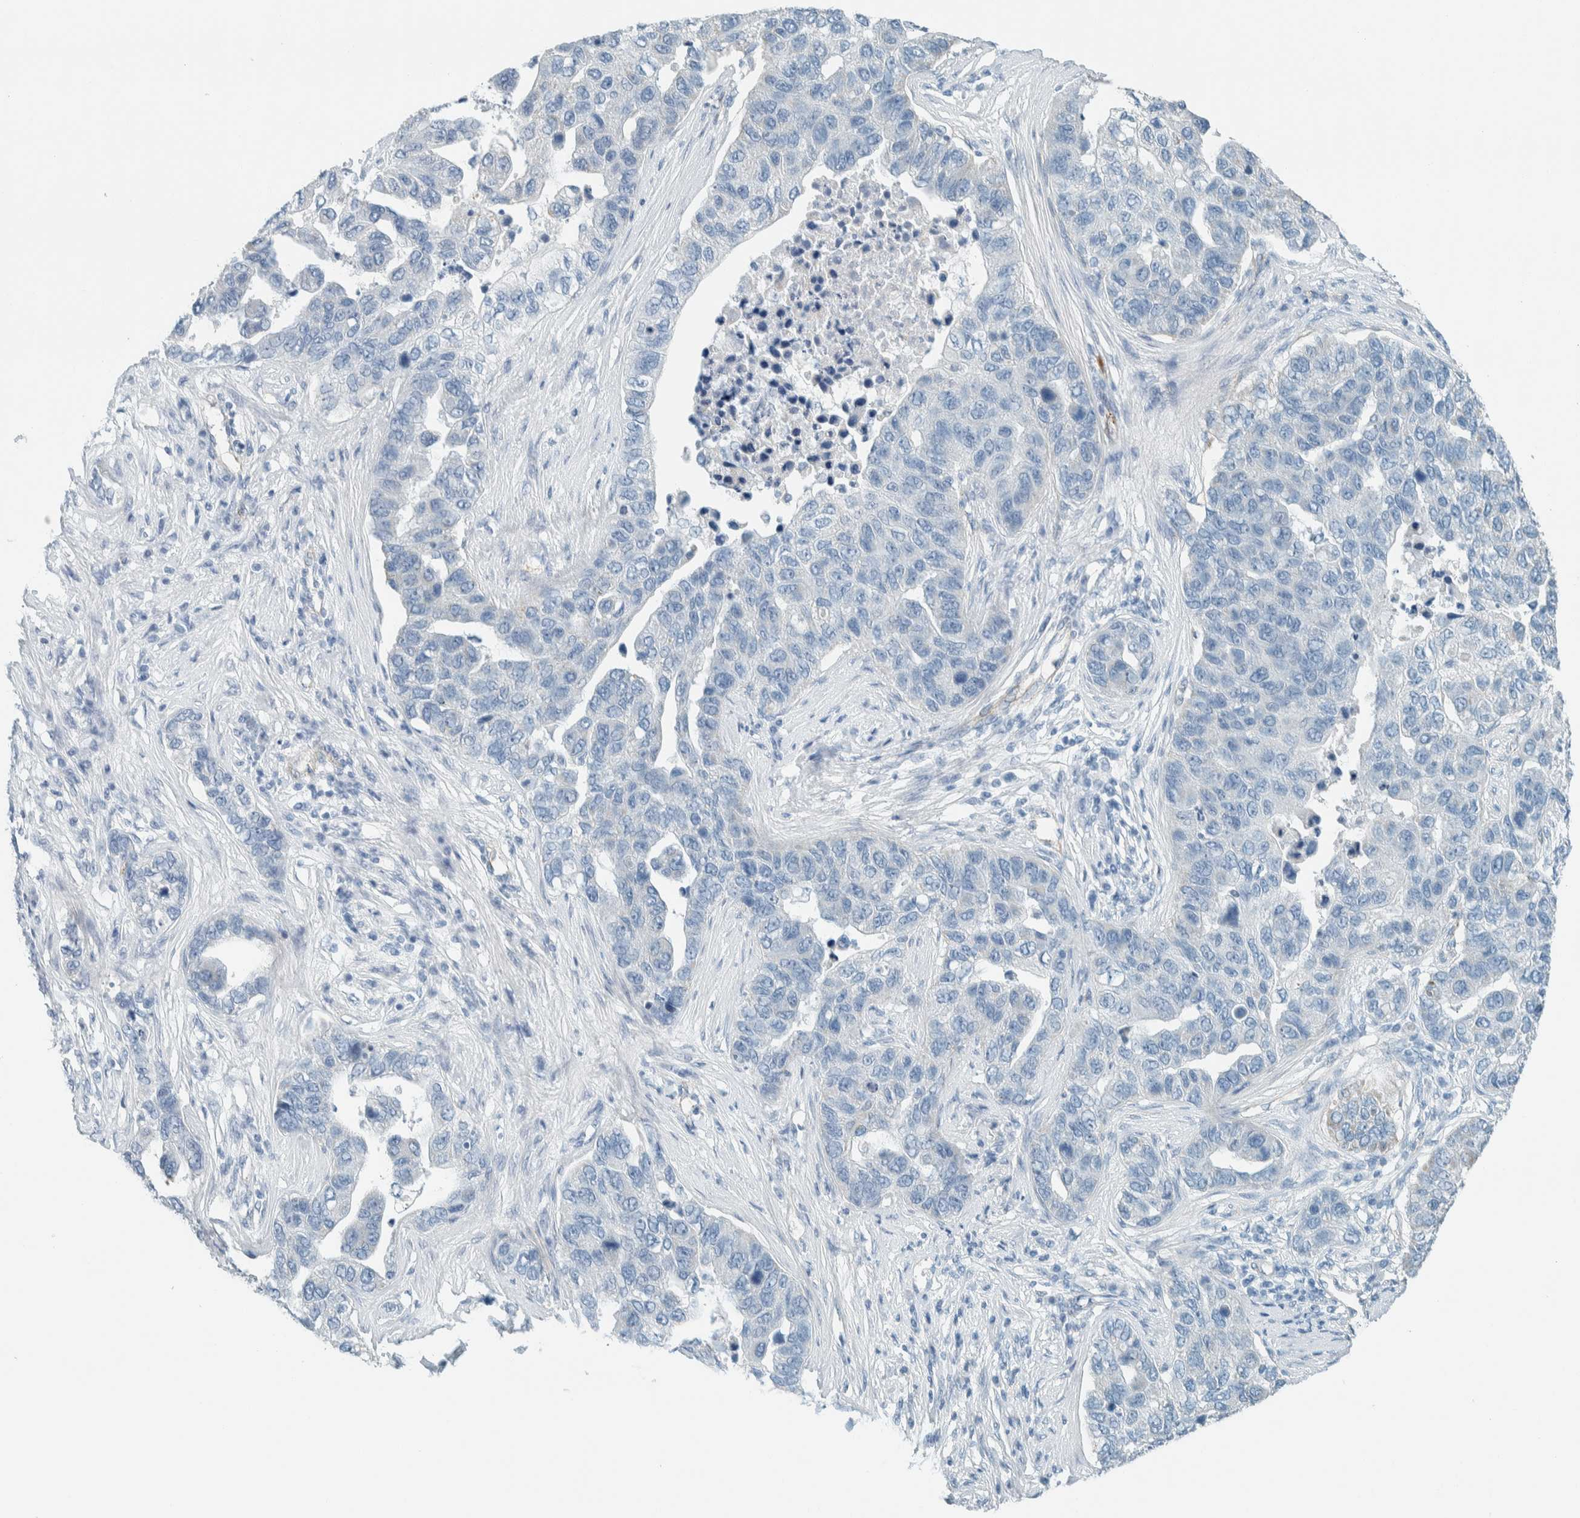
{"staining": {"intensity": "negative", "quantity": "none", "location": "none"}, "tissue": "pancreatic cancer", "cell_type": "Tumor cells", "image_type": "cancer", "snomed": [{"axis": "morphology", "description": "Adenocarcinoma, NOS"}, {"axis": "topography", "description": "Pancreas"}], "caption": "The immunohistochemistry (IHC) image has no significant staining in tumor cells of pancreatic adenocarcinoma tissue. (DAB immunohistochemistry (IHC), high magnification).", "gene": "SLFN12", "patient": {"sex": "female", "age": 61}}